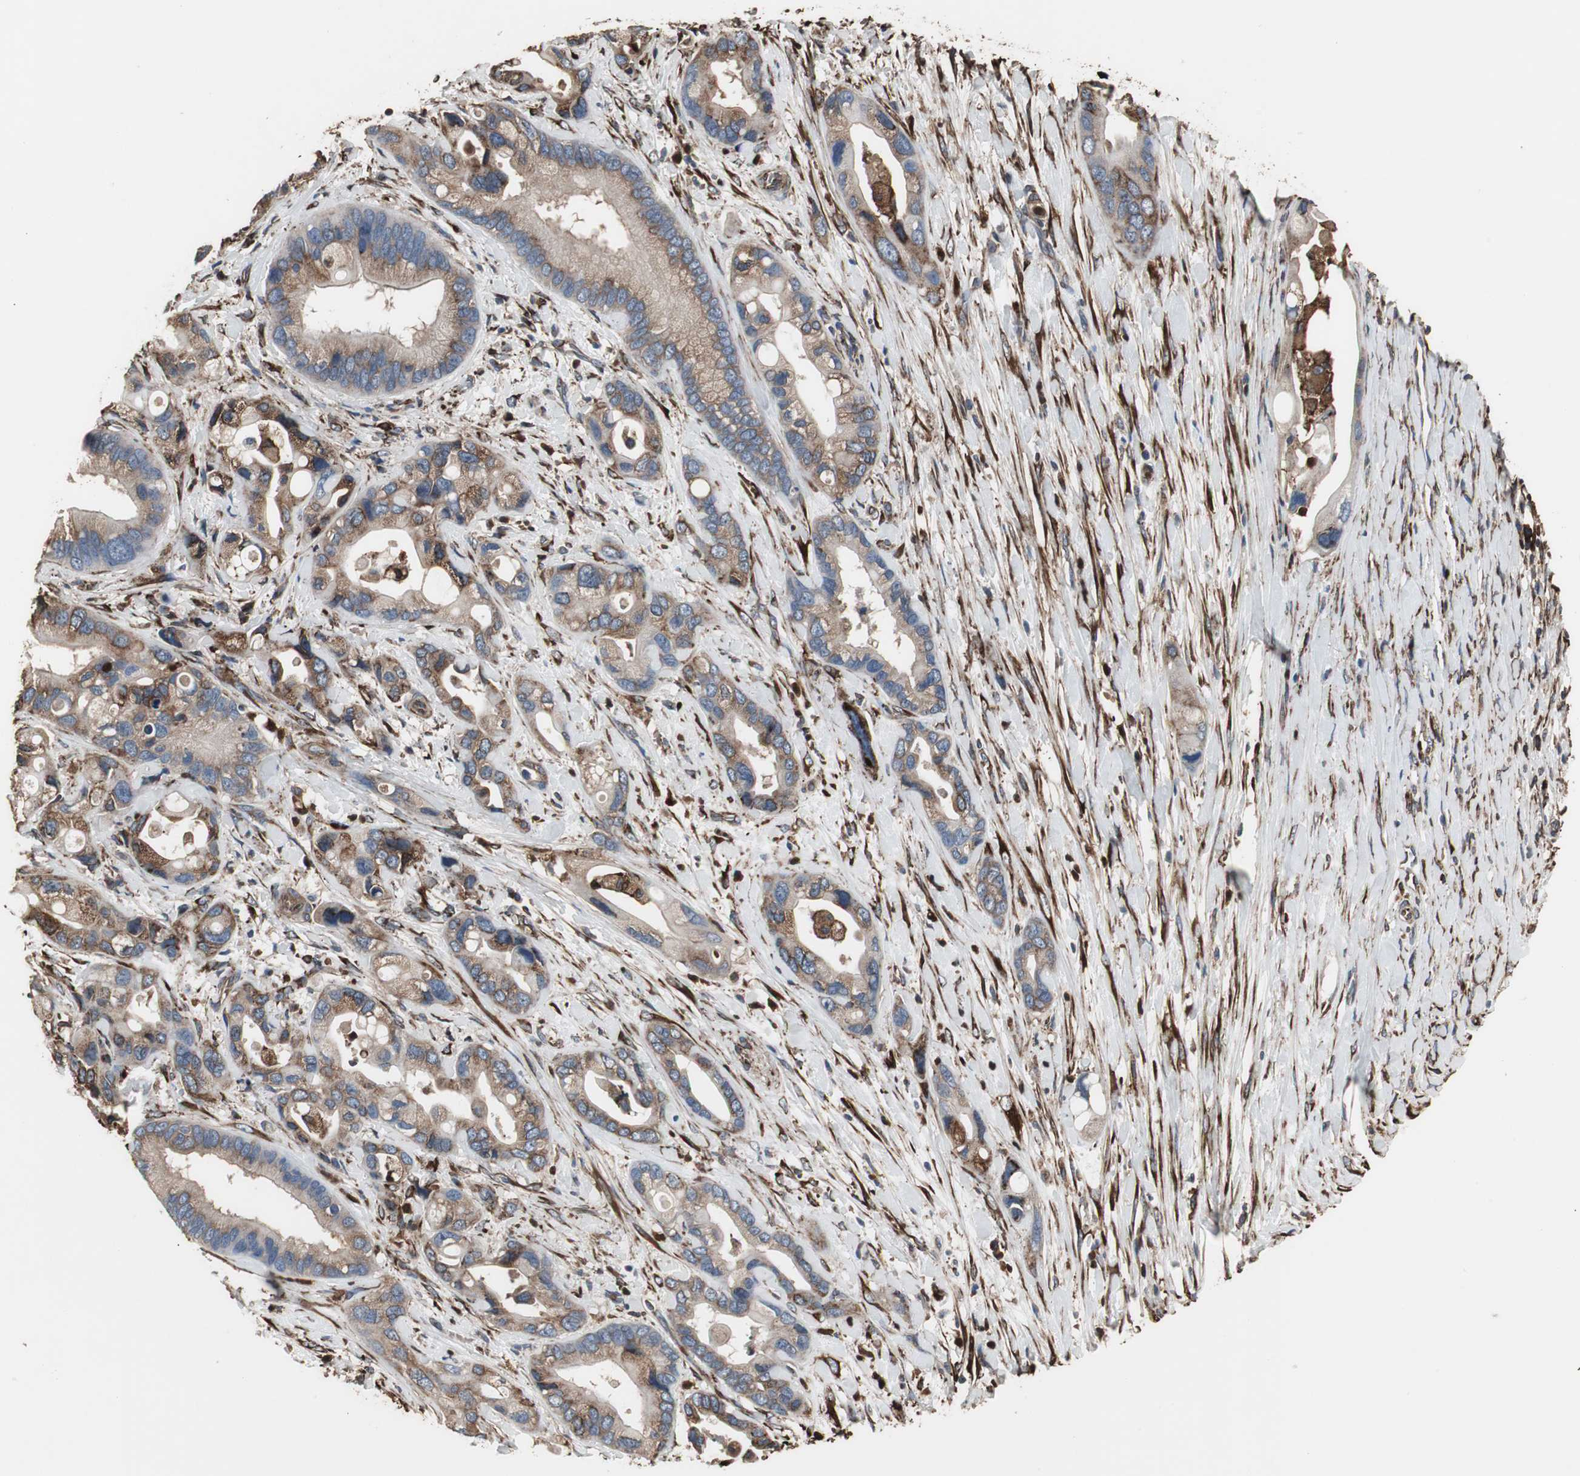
{"staining": {"intensity": "moderate", "quantity": ">75%", "location": "cytoplasmic/membranous"}, "tissue": "pancreatic cancer", "cell_type": "Tumor cells", "image_type": "cancer", "snomed": [{"axis": "morphology", "description": "Adenocarcinoma, NOS"}, {"axis": "topography", "description": "Pancreas"}], "caption": "Adenocarcinoma (pancreatic) stained with DAB (3,3'-diaminobenzidine) immunohistochemistry reveals medium levels of moderate cytoplasmic/membranous staining in about >75% of tumor cells.", "gene": "CALU", "patient": {"sex": "female", "age": 77}}